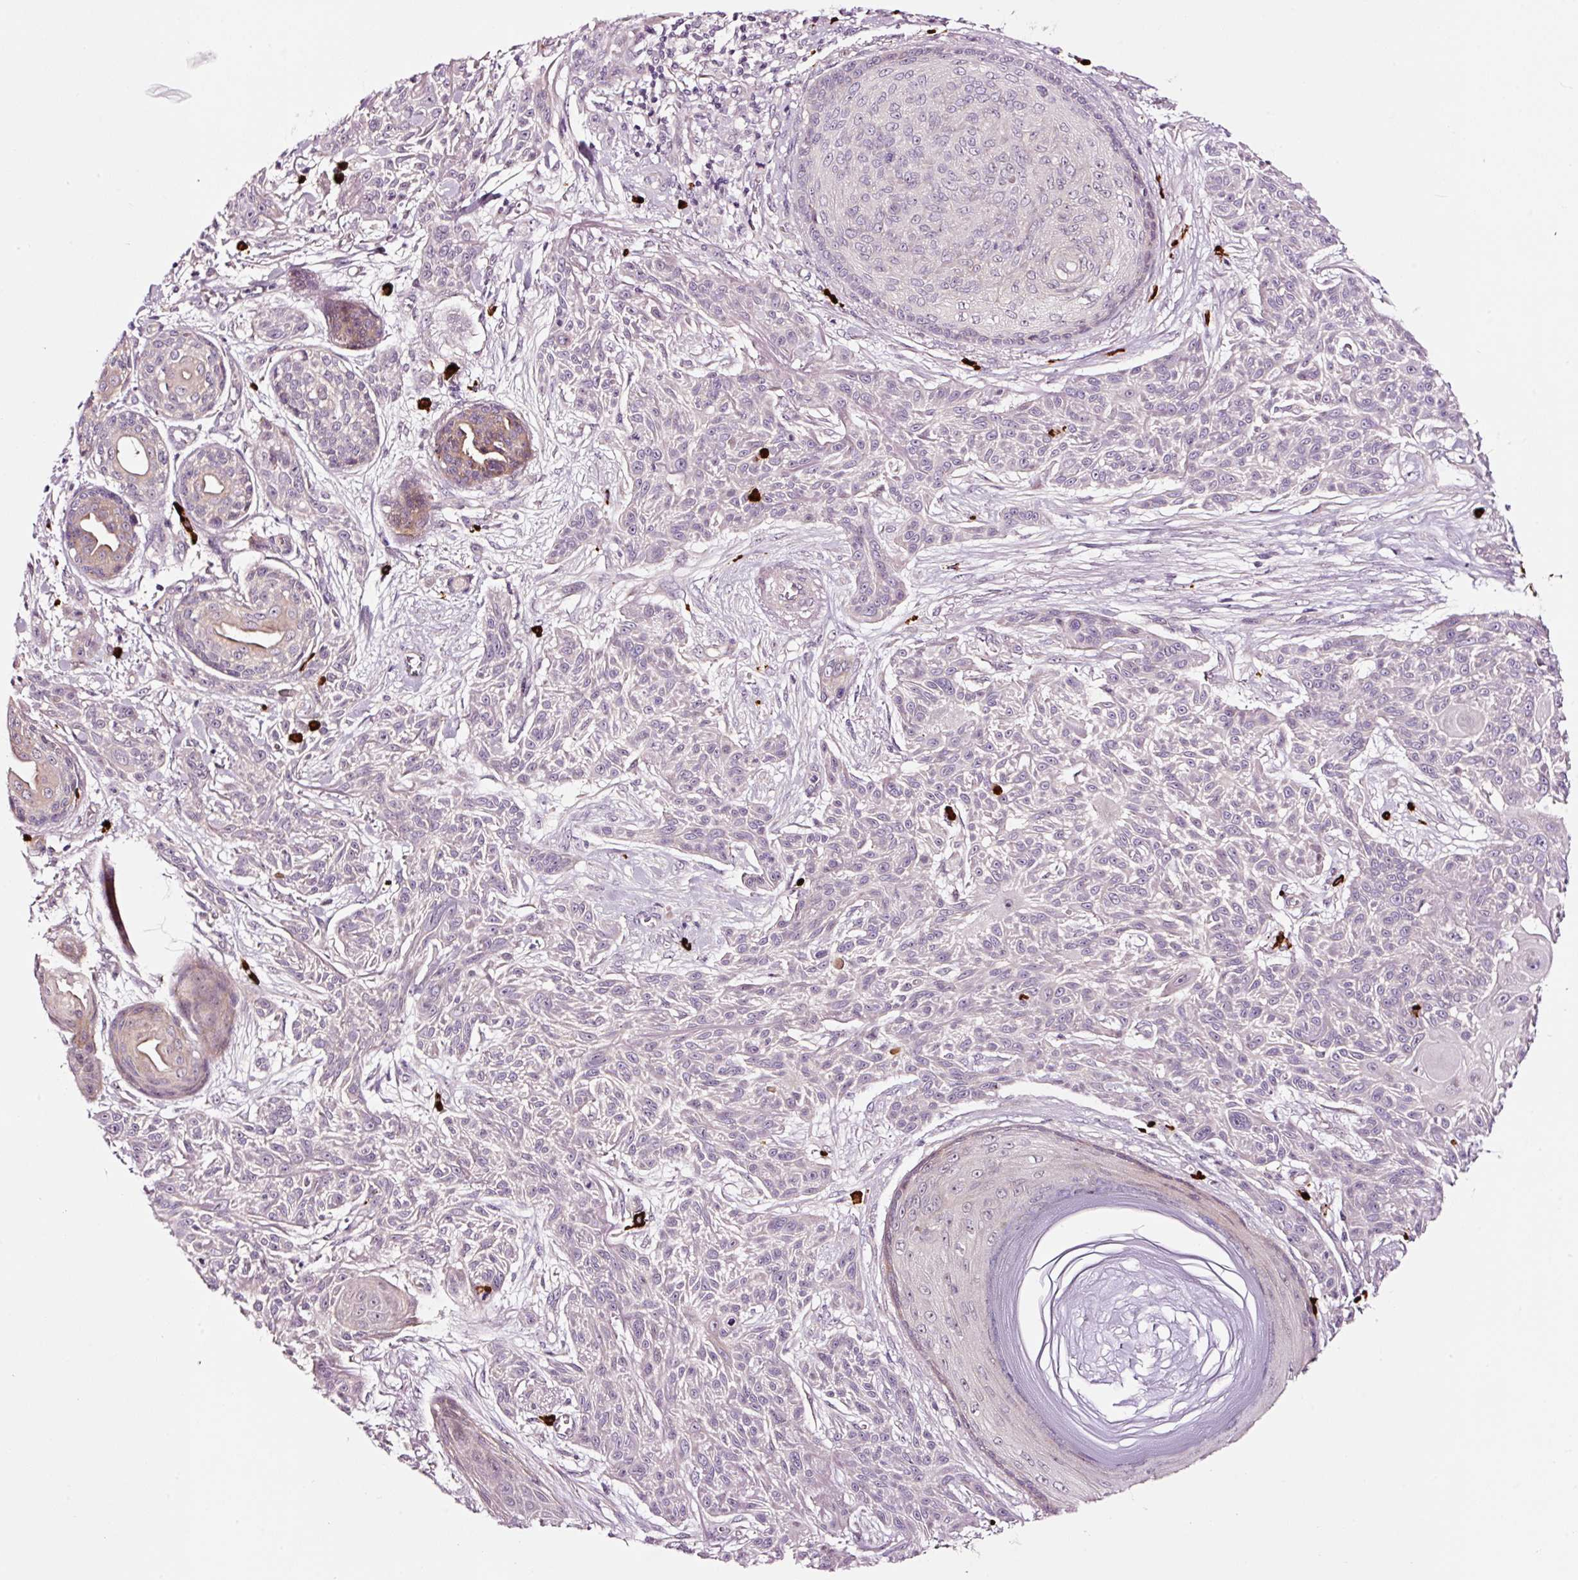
{"staining": {"intensity": "weak", "quantity": "<25%", "location": "cytoplasmic/membranous"}, "tissue": "skin cancer", "cell_type": "Tumor cells", "image_type": "cancer", "snomed": [{"axis": "morphology", "description": "Squamous cell carcinoma, NOS"}, {"axis": "topography", "description": "Skin"}], "caption": "The micrograph shows no significant expression in tumor cells of skin cancer (squamous cell carcinoma). Nuclei are stained in blue.", "gene": "UTP14A", "patient": {"sex": "male", "age": 86}}